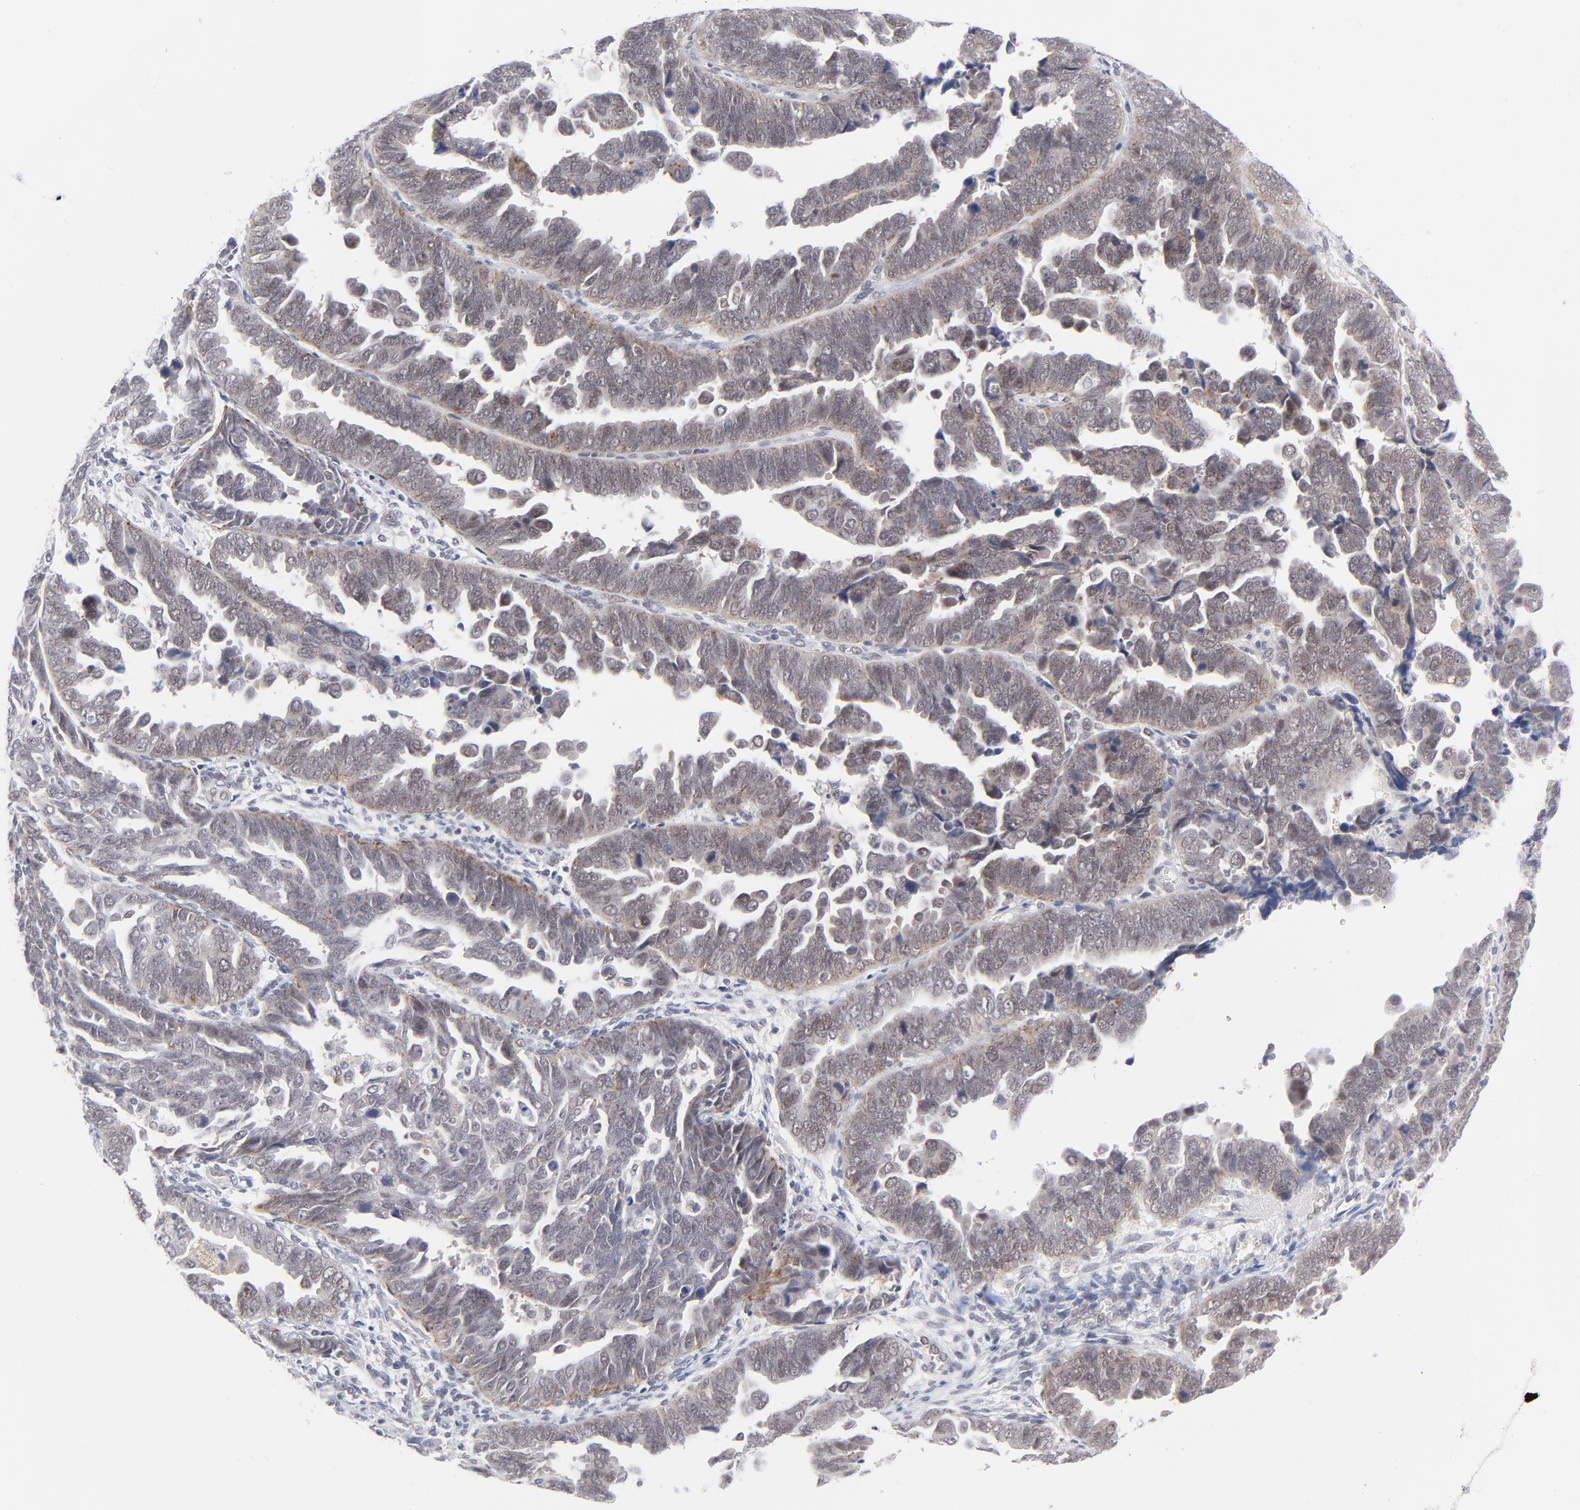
{"staining": {"intensity": "weak", "quantity": "25%-75%", "location": "cytoplasmic/membranous,nuclear"}, "tissue": "endometrial cancer", "cell_type": "Tumor cells", "image_type": "cancer", "snomed": [{"axis": "morphology", "description": "Adenocarcinoma, NOS"}, {"axis": "topography", "description": "Endometrium"}], "caption": "Immunohistochemistry (IHC) of endometrial cancer displays low levels of weak cytoplasmic/membranous and nuclear positivity in about 25%-75% of tumor cells.", "gene": "BAP1", "patient": {"sex": "female", "age": 75}}